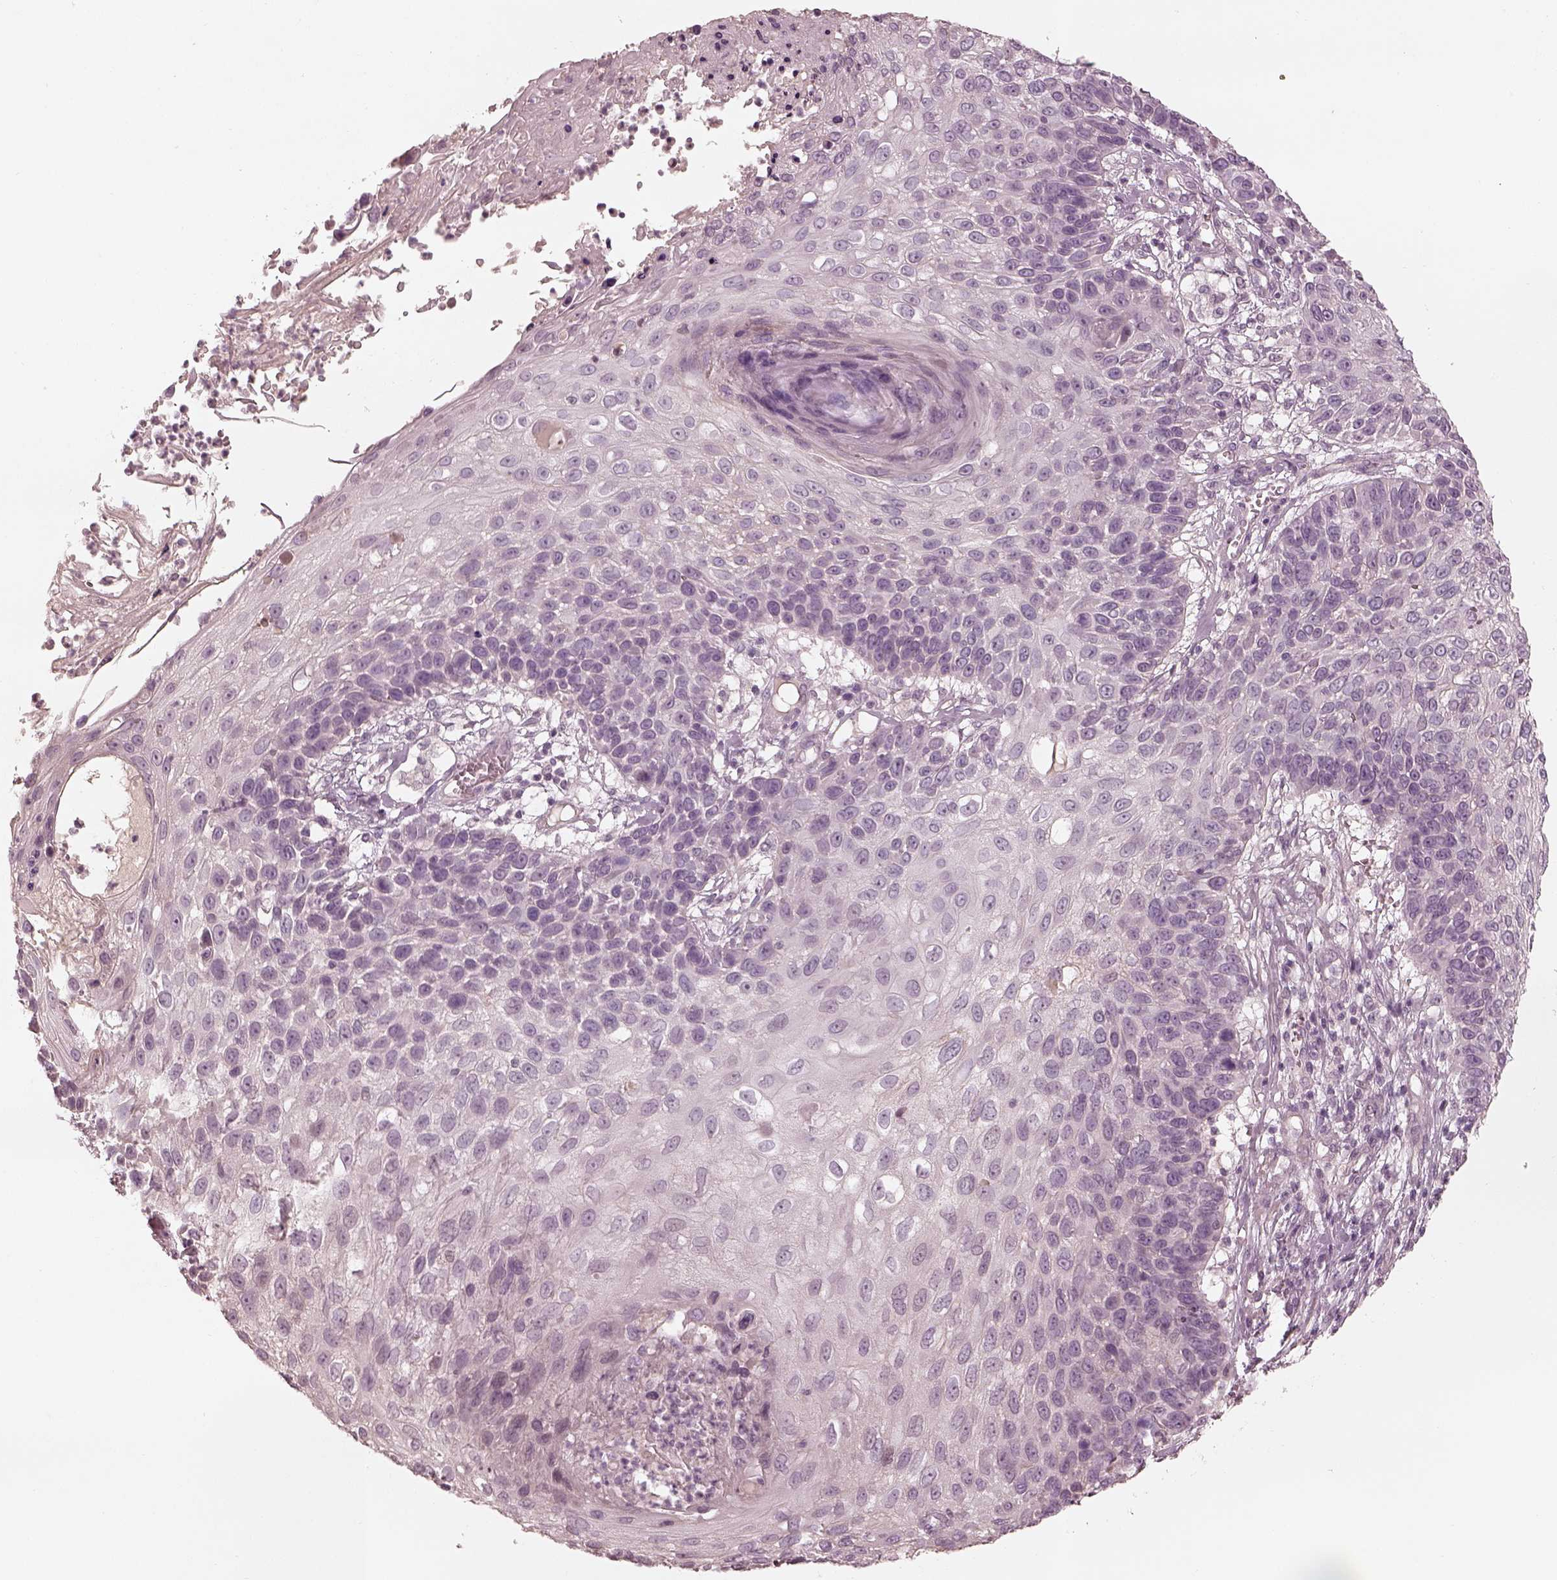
{"staining": {"intensity": "negative", "quantity": "none", "location": "none"}, "tissue": "skin cancer", "cell_type": "Tumor cells", "image_type": "cancer", "snomed": [{"axis": "morphology", "description": "Squamous cell carcinoma, NOS"}, {"axis": "topography", "description": "Skin"}], "caption": "Immunohistochemical staining of human skin cancer exhibits no significant staining in tumor cells.", "gene": "ADRB3", "patient": {"sex": "male", "age": 92}}